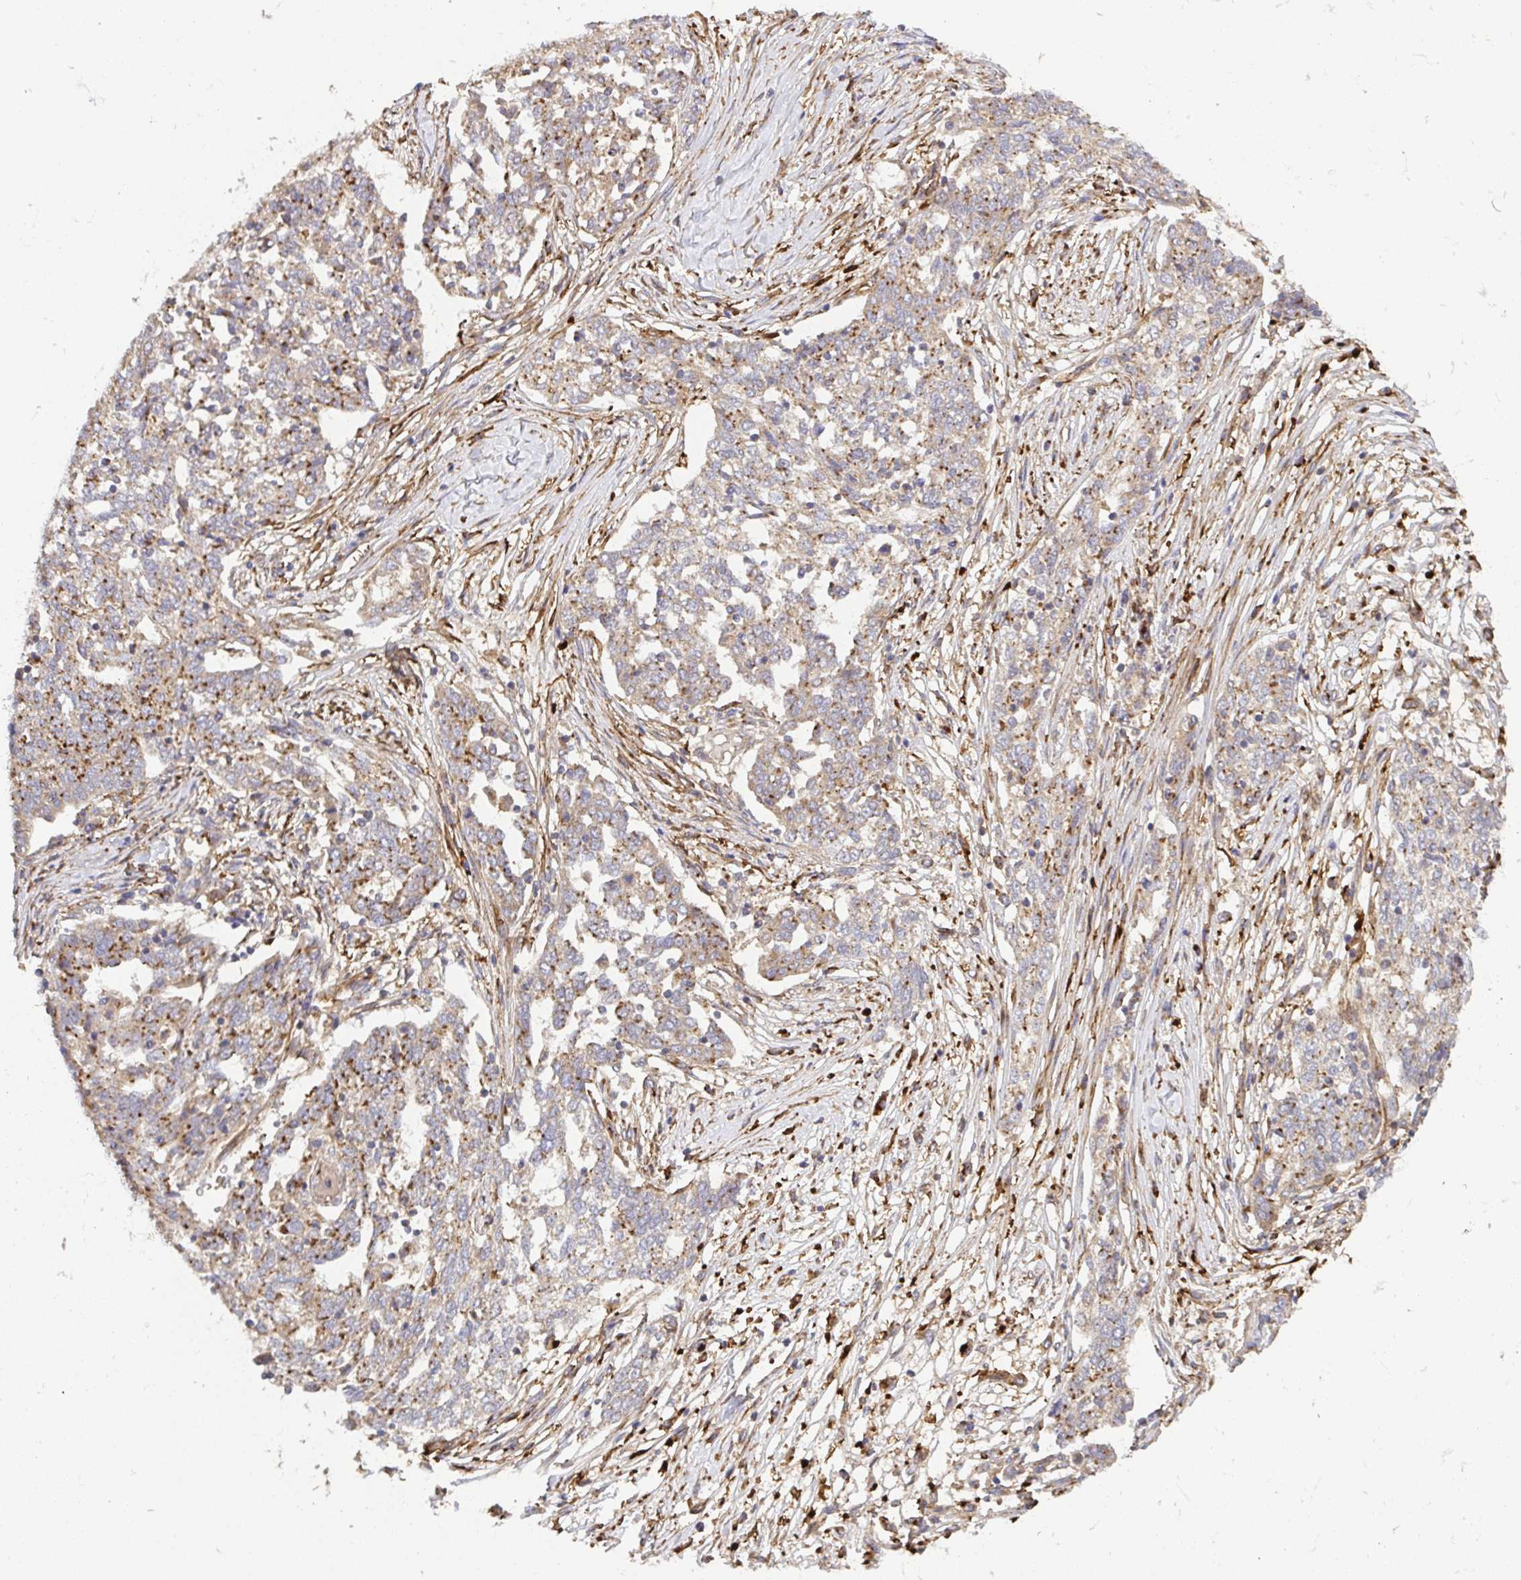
{"staining": {"intensity": "moderate", "quantity": "25%-75%", "location": "cytoplasmic/membranous"}, "tissue": "ovarian cancer", "cell_type": "Tumor cells", "image_type": "cancer", "snomed": [{"axis": "morphology", "description": "Cystadenocarcinoma, serous, NOS"}, {"axis": "topography", "description": "Ovary"}], "caption": "Immunohistochemistry (IHC) staining of ovarian cancer (serous cystadenocarcinoma), which exhibits medium levels of moderate cytoplasmic/membranous expression in approximately 25%-75% of tumor cells indicating moderate cytoplasmic/membranous protein staining. The staining was performed using DAB (3,3'-diaminobenzidine) (brown) for protein detection and nuclei were counterstained in hematoxylin (blue).", "gene": "TM9SF4", "patient": {"sex": "female", "age": 67}}